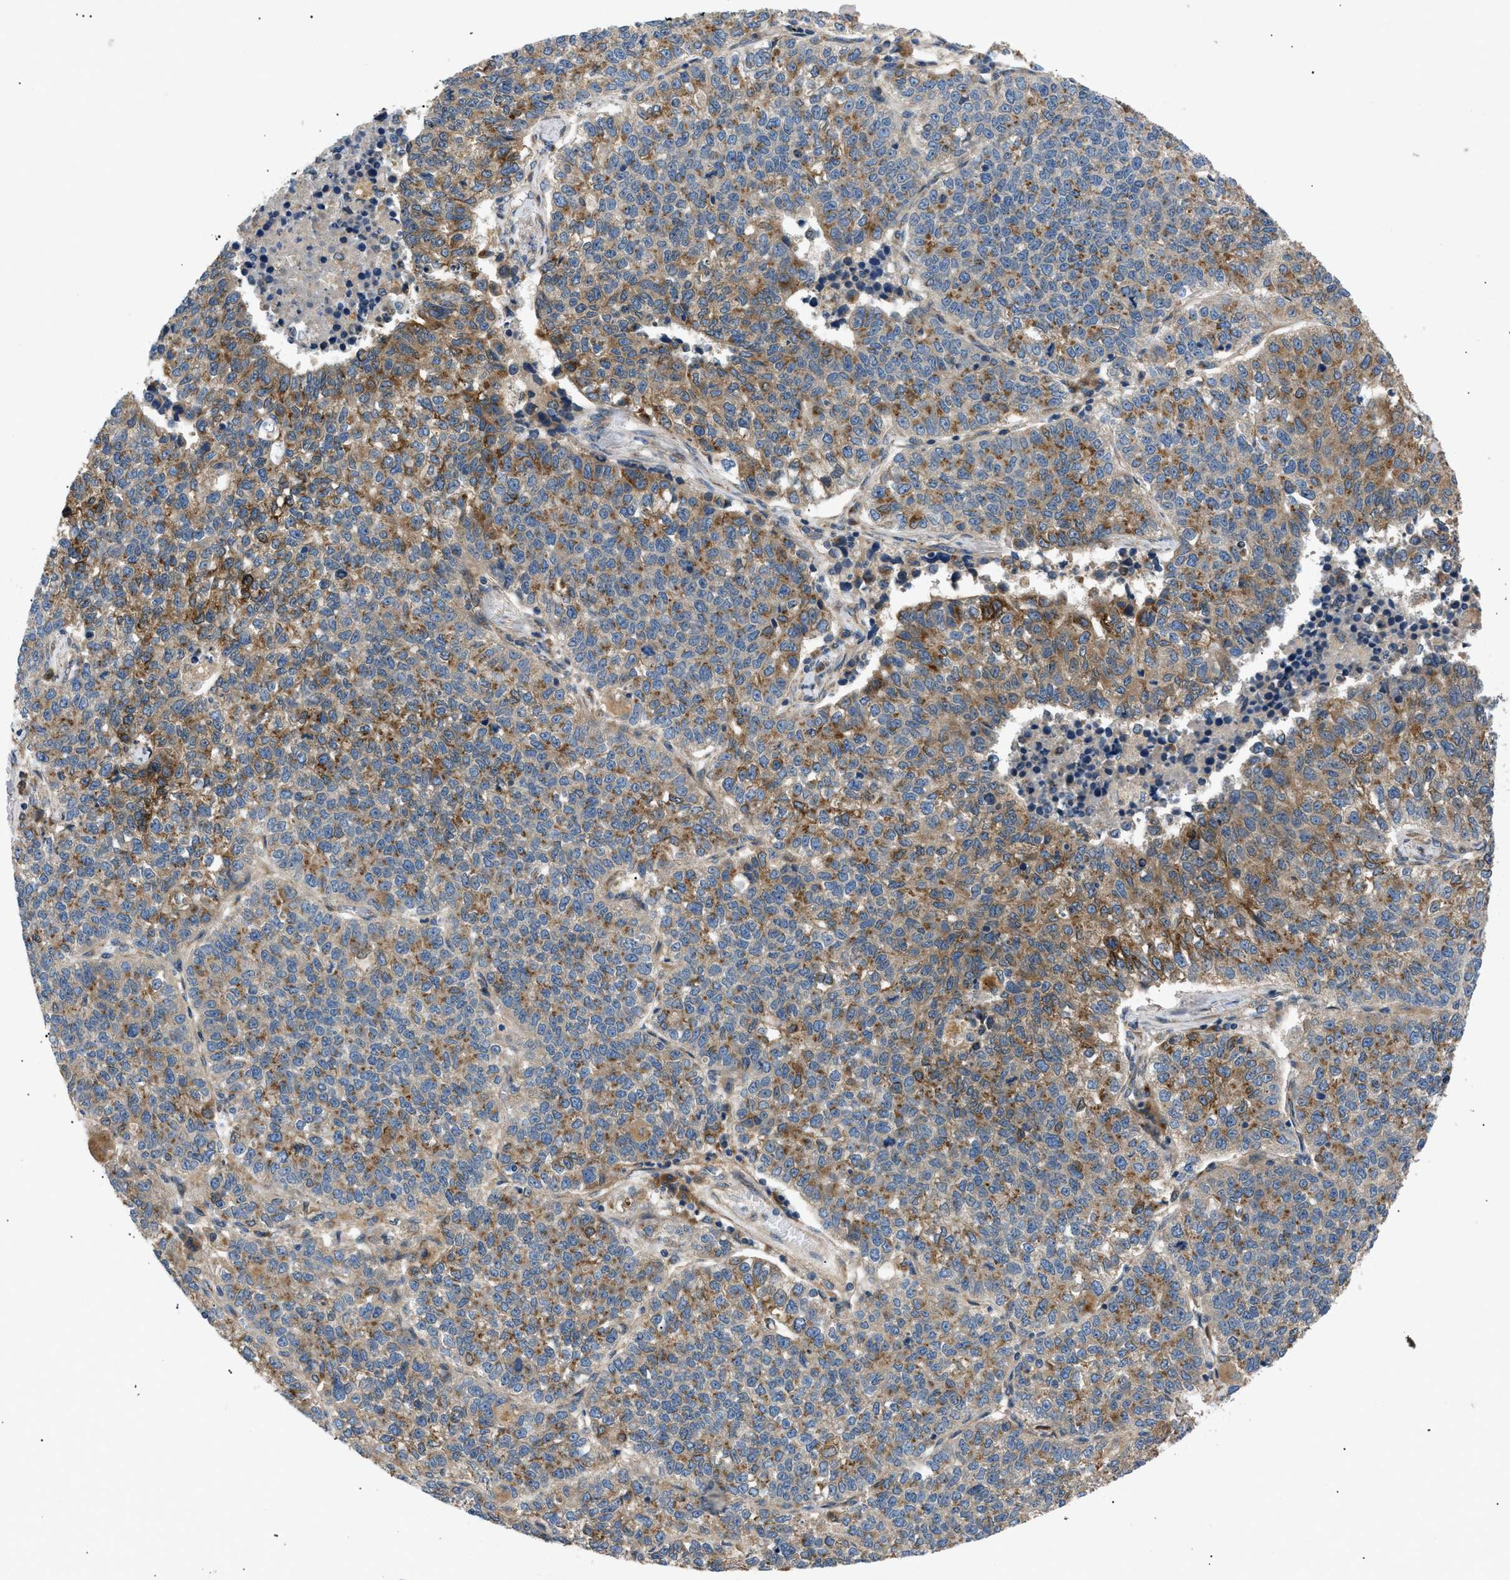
{"staining": {"intensity": "moderate", "quantity": ">75%", "location": "cytoplasmic/membranous"}, "tissue": "lung cancer", "cell_type": "Tumor cells", "image_type": "cancer", "snomed": [{"axis": "morphology", "description": "Adenocarcinoma, NOS"}, {"axis": "topography", "description": "Lung"}], "caption": "The immunohistochemical stain labels moderate cytoplasmic/membranous positivity in tumor cells of adenocarcinoma (lung) tissue.", "gene": "LYSMD3", "patient": {"sex": "male", "age": 49}}